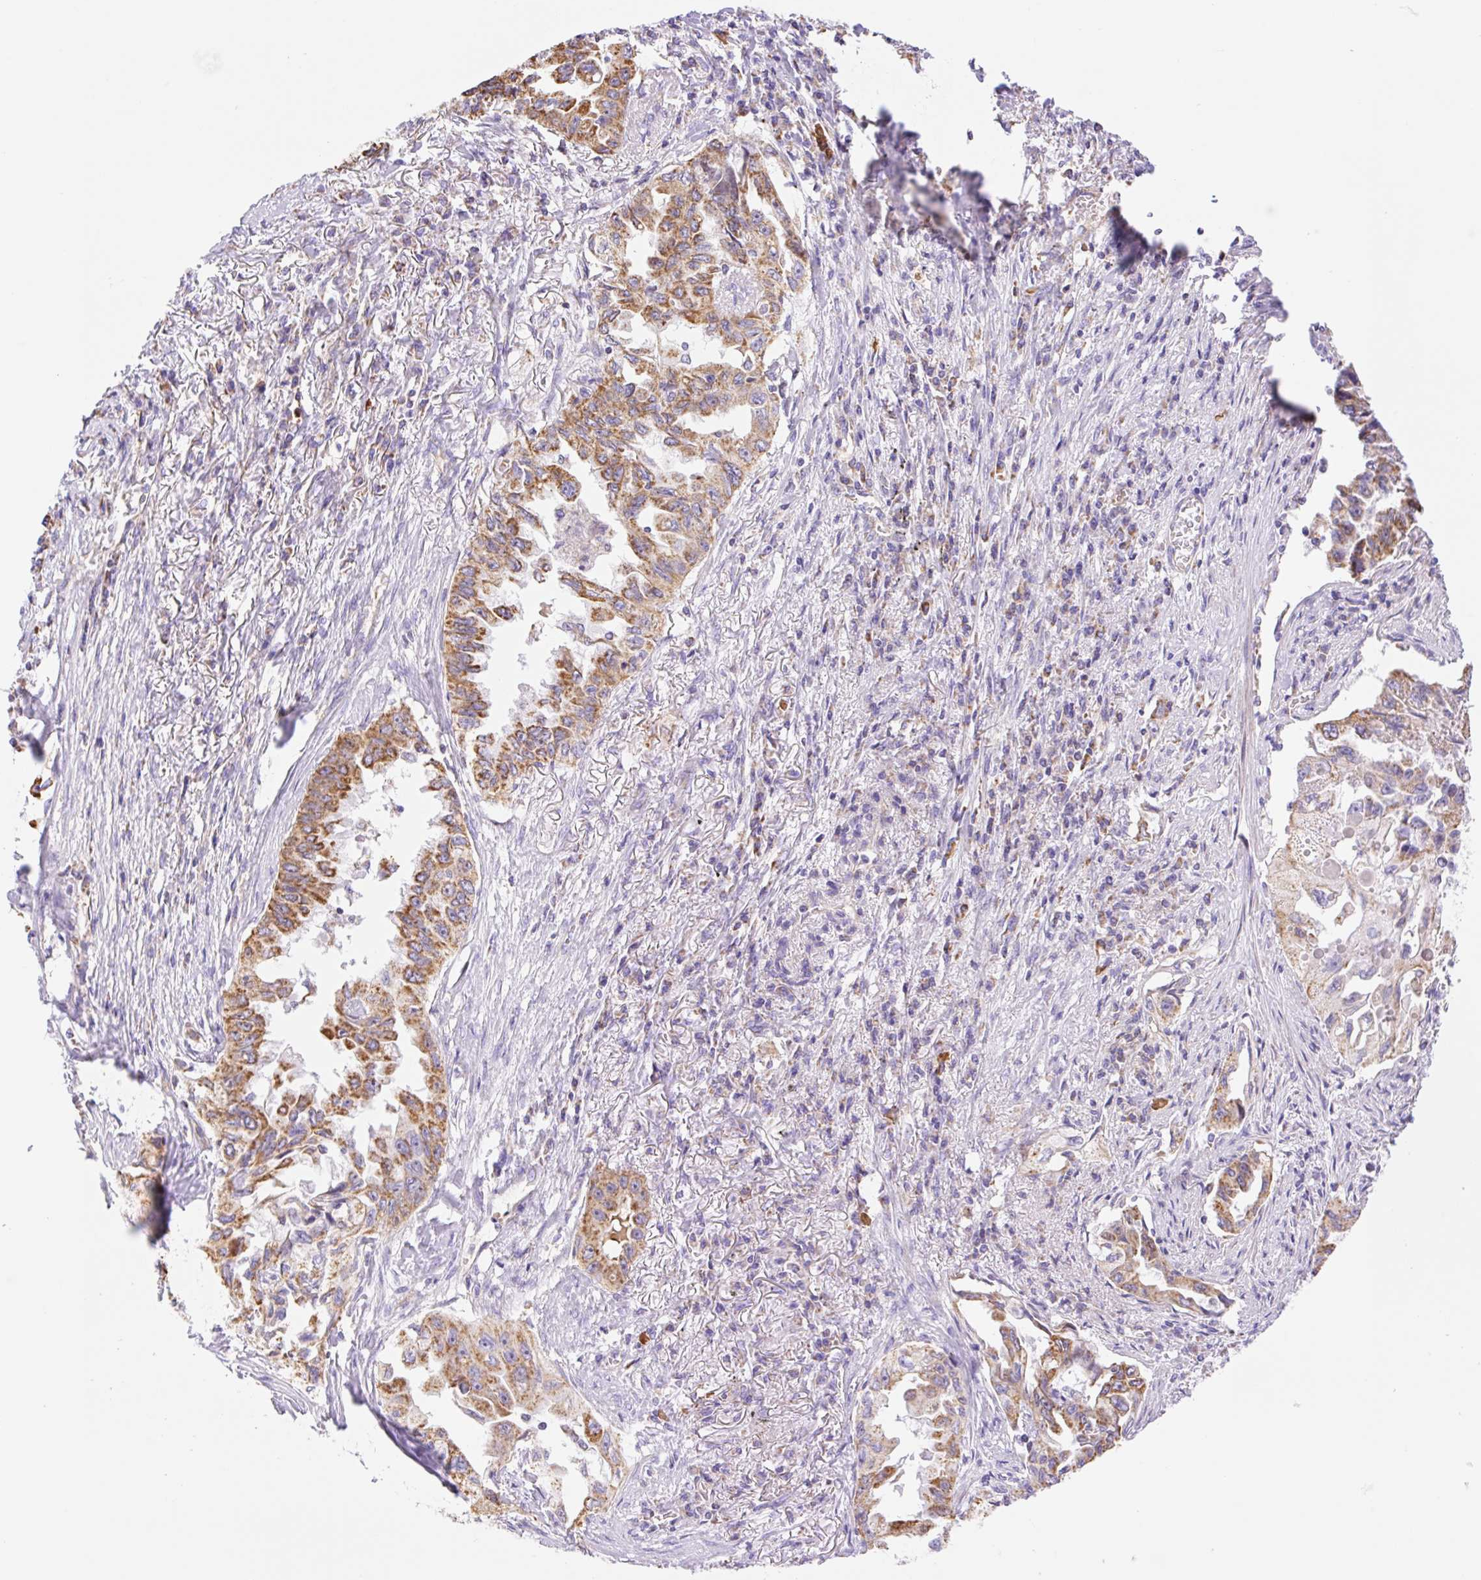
{"staining": {"intensity": "moderate", "quantity": "25%-75%", "location": "cytoplasmic/membranous"}, "tissue": "lung cancer", "cell_type": "Tumor cells", "image_type": "cancer", "snomed": [{"axis": "morphology", "description": "Adenocarcinoma, NOS"}, {"axis": "topography", "description": "Lung"}], "caption": "IHC (DAB (3,3'-diaminobenzidine)) staining of lung cancer (adenocarcinoma) reveals moderate cytoplasmic/membranous protein expression in about 25%-75% of tumor cells.", "gene": "ESAM", "patient": {"sex": "female", "age": 51}}